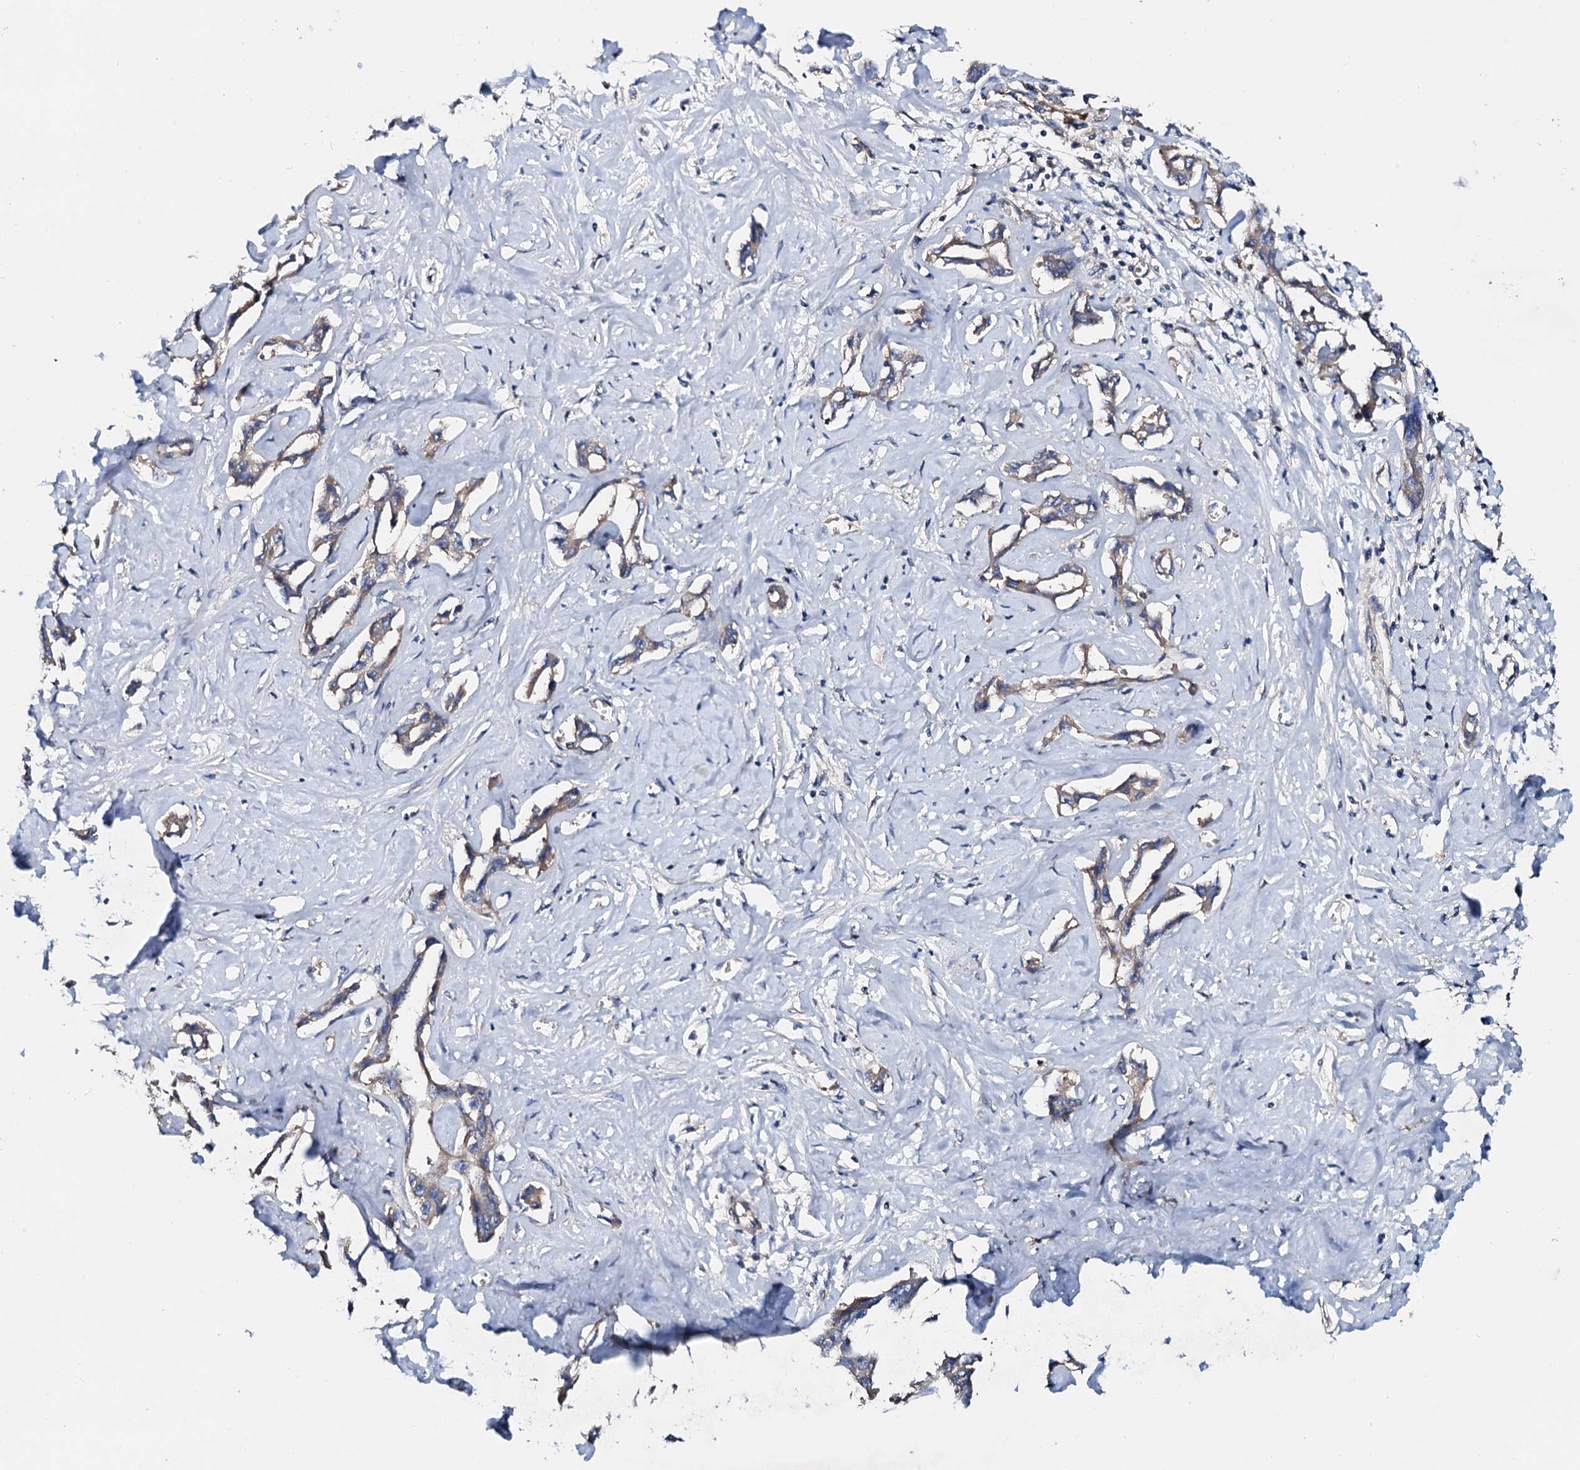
{"staining": {"intensity": "negative", "quantity": "none", "location": "none"}, "tissue": "liver cancer", "cell_type": "Tumor cells", "image_type": "cancer", "snomed": [{"axis": "morphology", "description": "Cholangiocarcinoma"}, {"axis": "topography", "description": "Liver"}], "caption": "Immunohistochemistry (IHC) of human liver cancer (cholangiocarcinoma) reveals no positivity in tumor cells.", "gene": "FIBIN", "patient": {"sex": "male", "age": 59}}